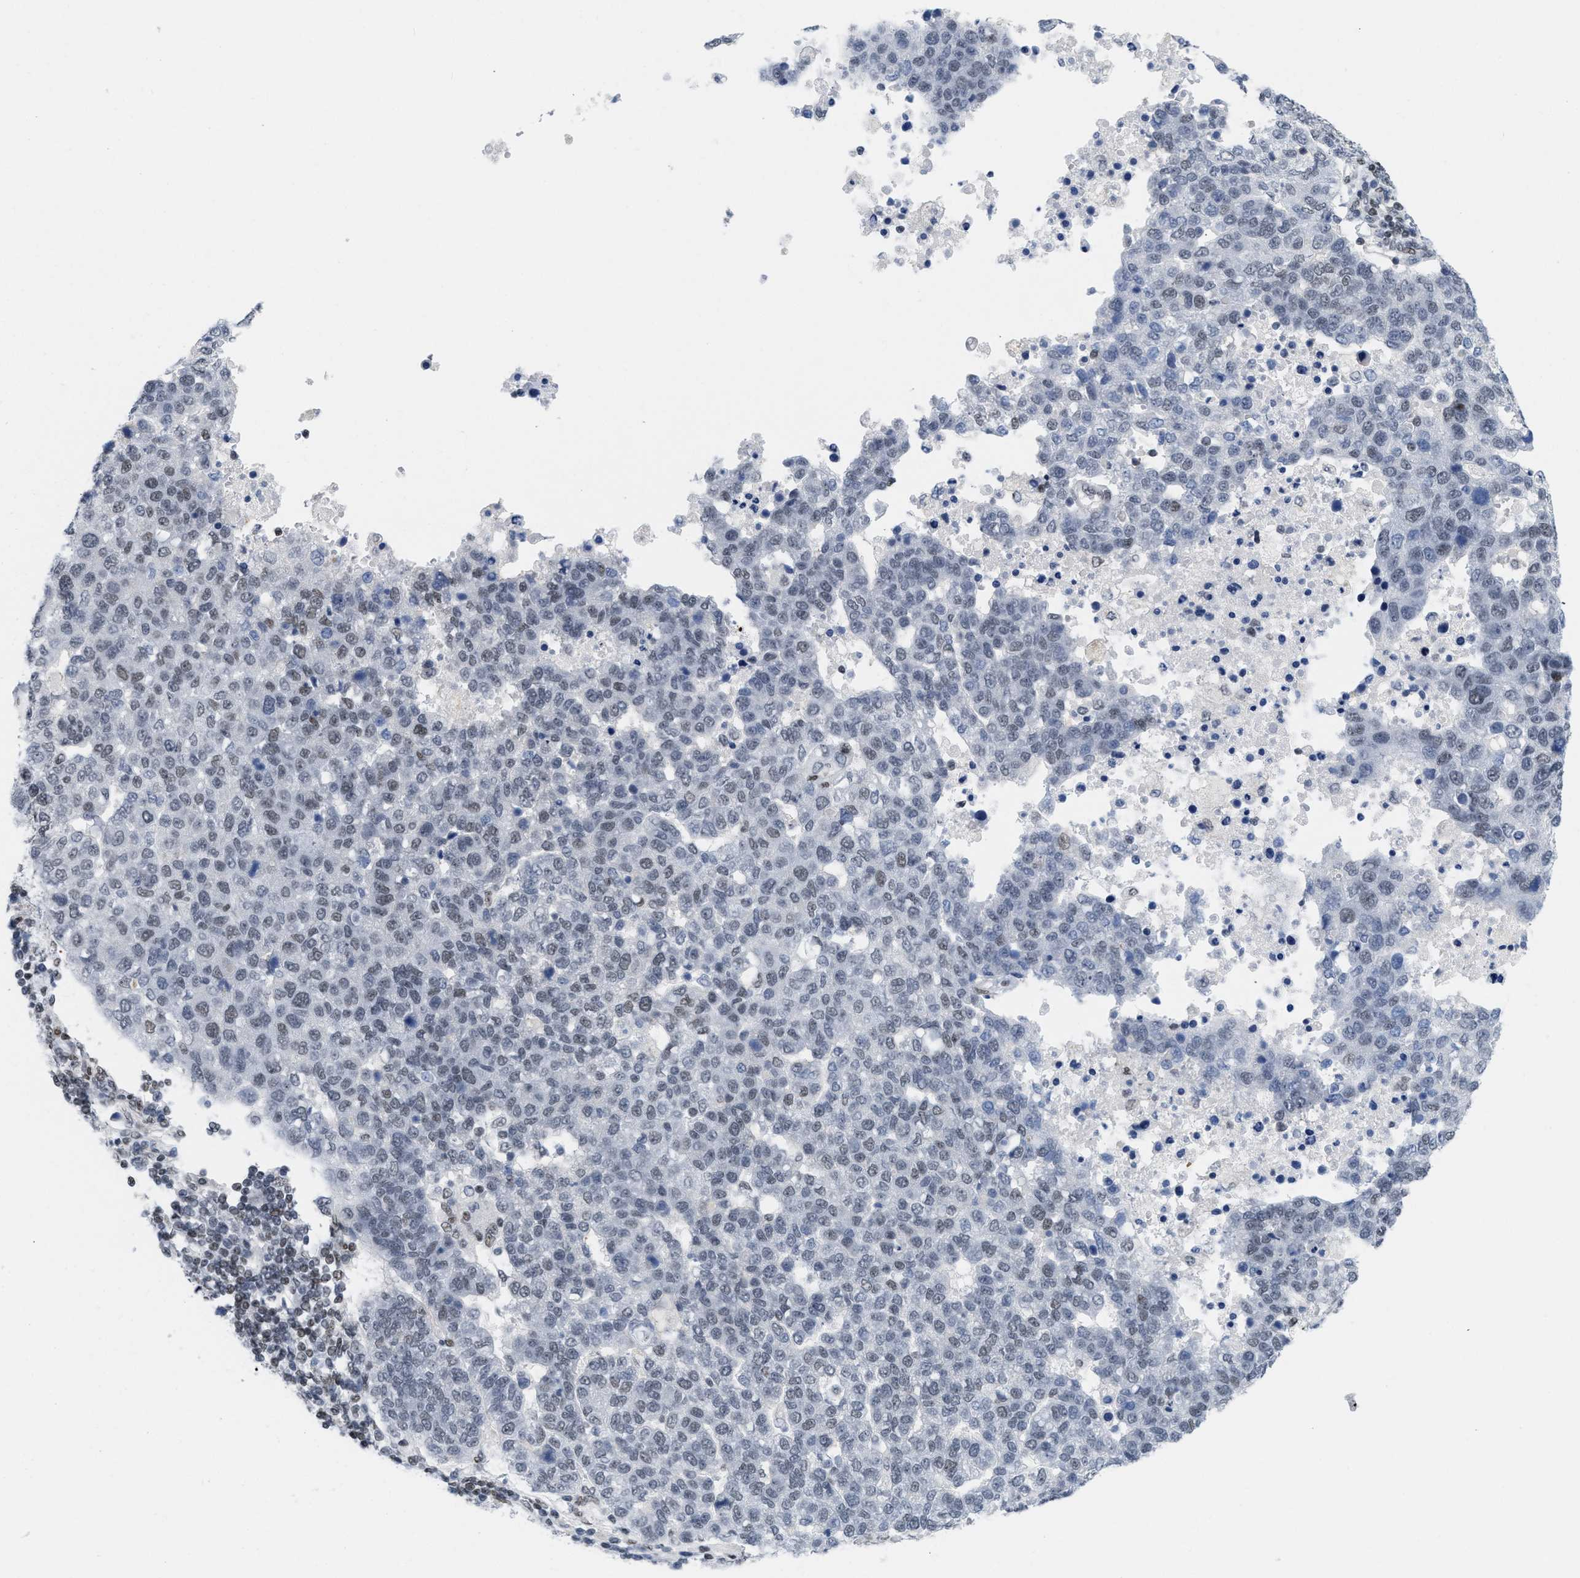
{"staining": {"intensity": "weak", "quantity": "<25%", "location": "nuclear"}, "tissue": "pancreatic cancer", "cell_type": "Tumor cells", "image_type": "cancer", "snomed": [{"axis": "morphology", "description": "Adenocarcinoma, NOS"}, {"axis": "topography", "description": "Pancreas"}], "caption": "Immunohistochemistry (IHC) histopathology image of pancreatic cancer stained for a protein (brown), which reveals no staining in tumor cells.", "gene": "MIER1", "patient": {"sex": "female", "age": 61}}